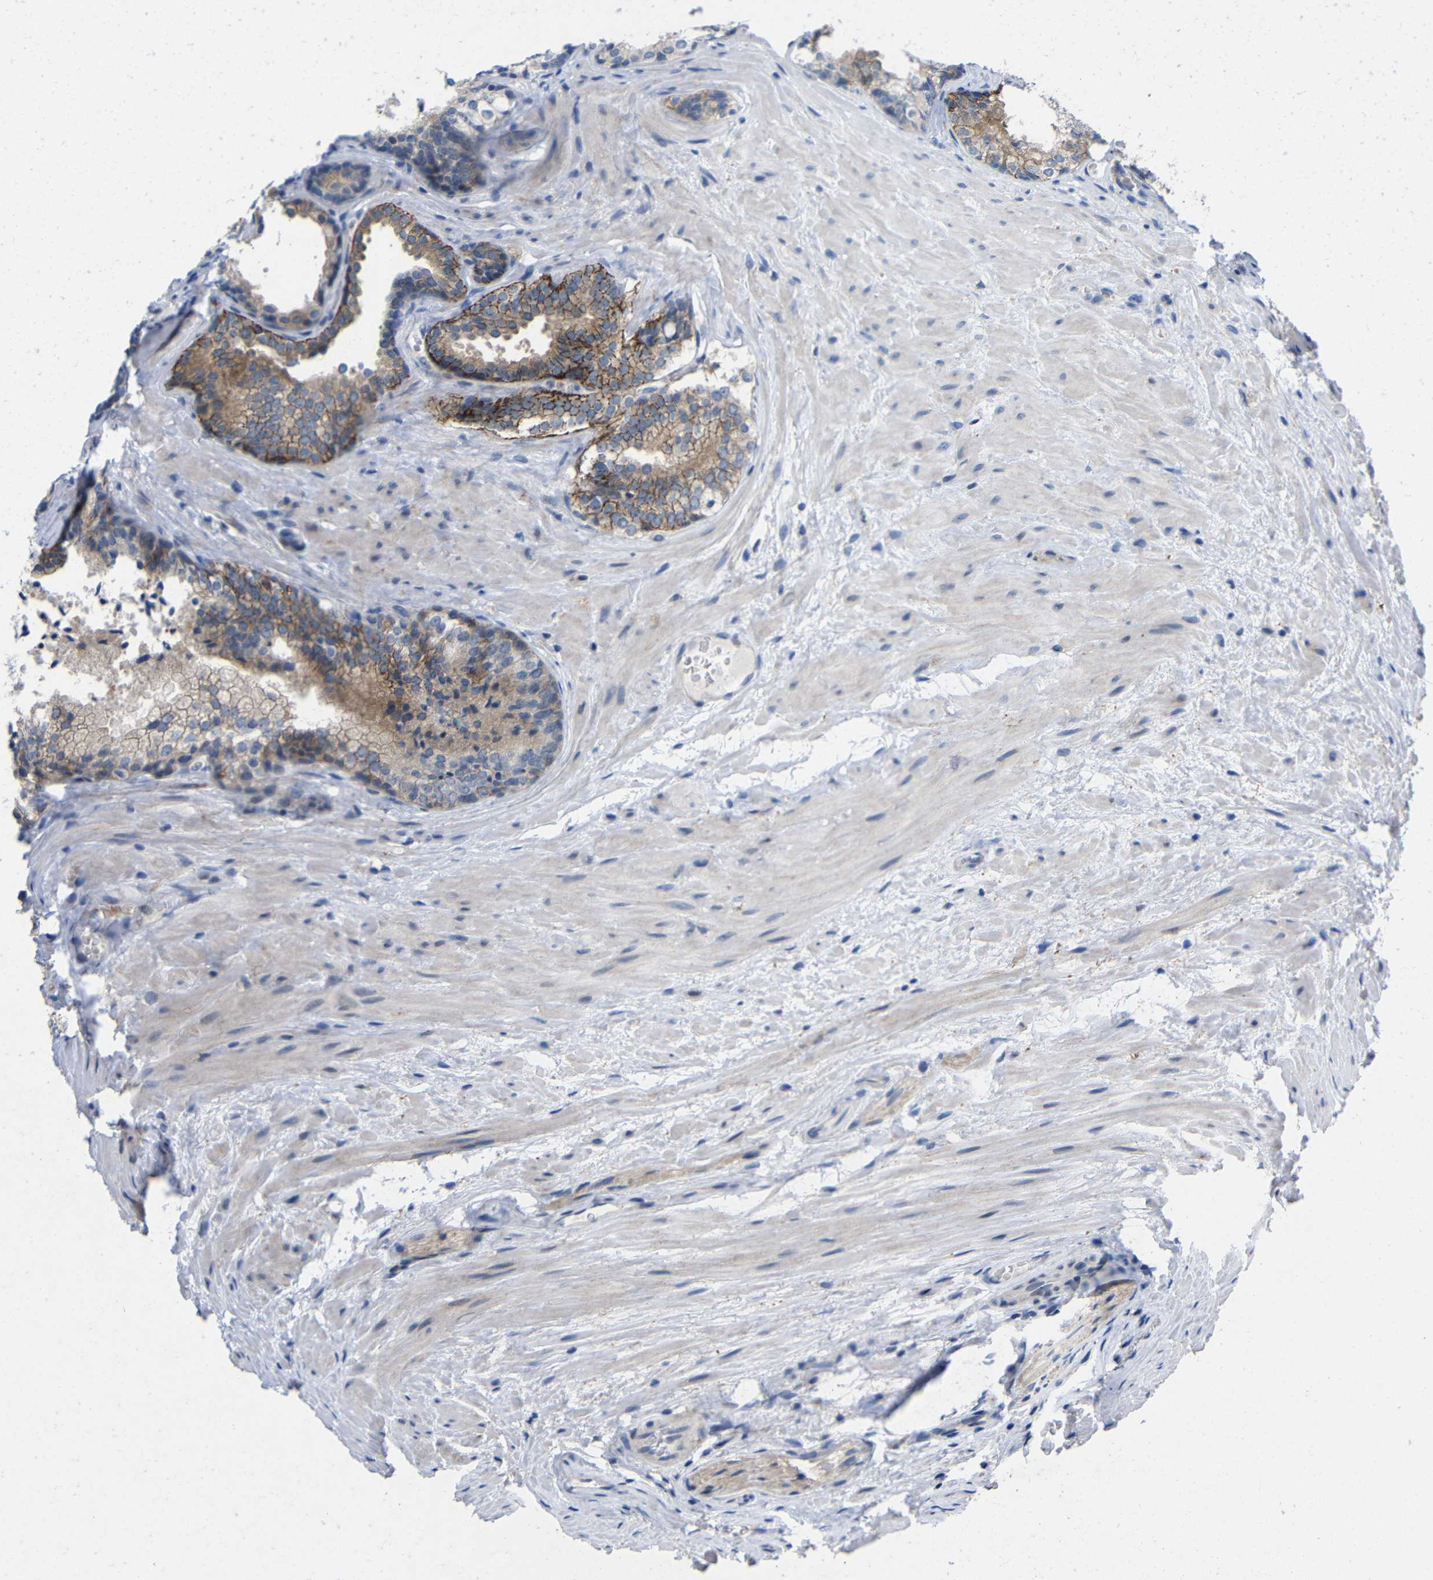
{"staining": {"intensity": "moderate", "quantity": ">75%", "location": "cytoplasmic/membranous"}, "tissue": "prostate cancer", "cell_type": "Tumor cells", "image_type": "cancer", "snomed": [{"axis": "morphology", "description": "Adenocarcinoma, High grade"}, {"axis": "topography", "description": "Prostate"}], "caption": "Prostate high-grade adenocarcinoma stained for a protein exhibits moderate cytoplasmic/membranous positivity in tumor cells. The protein of interest is shown in brown color, while the nuclei are stained blue.", "gene": "CMTM1", "patient": {"sex": "male", "age": 70}}